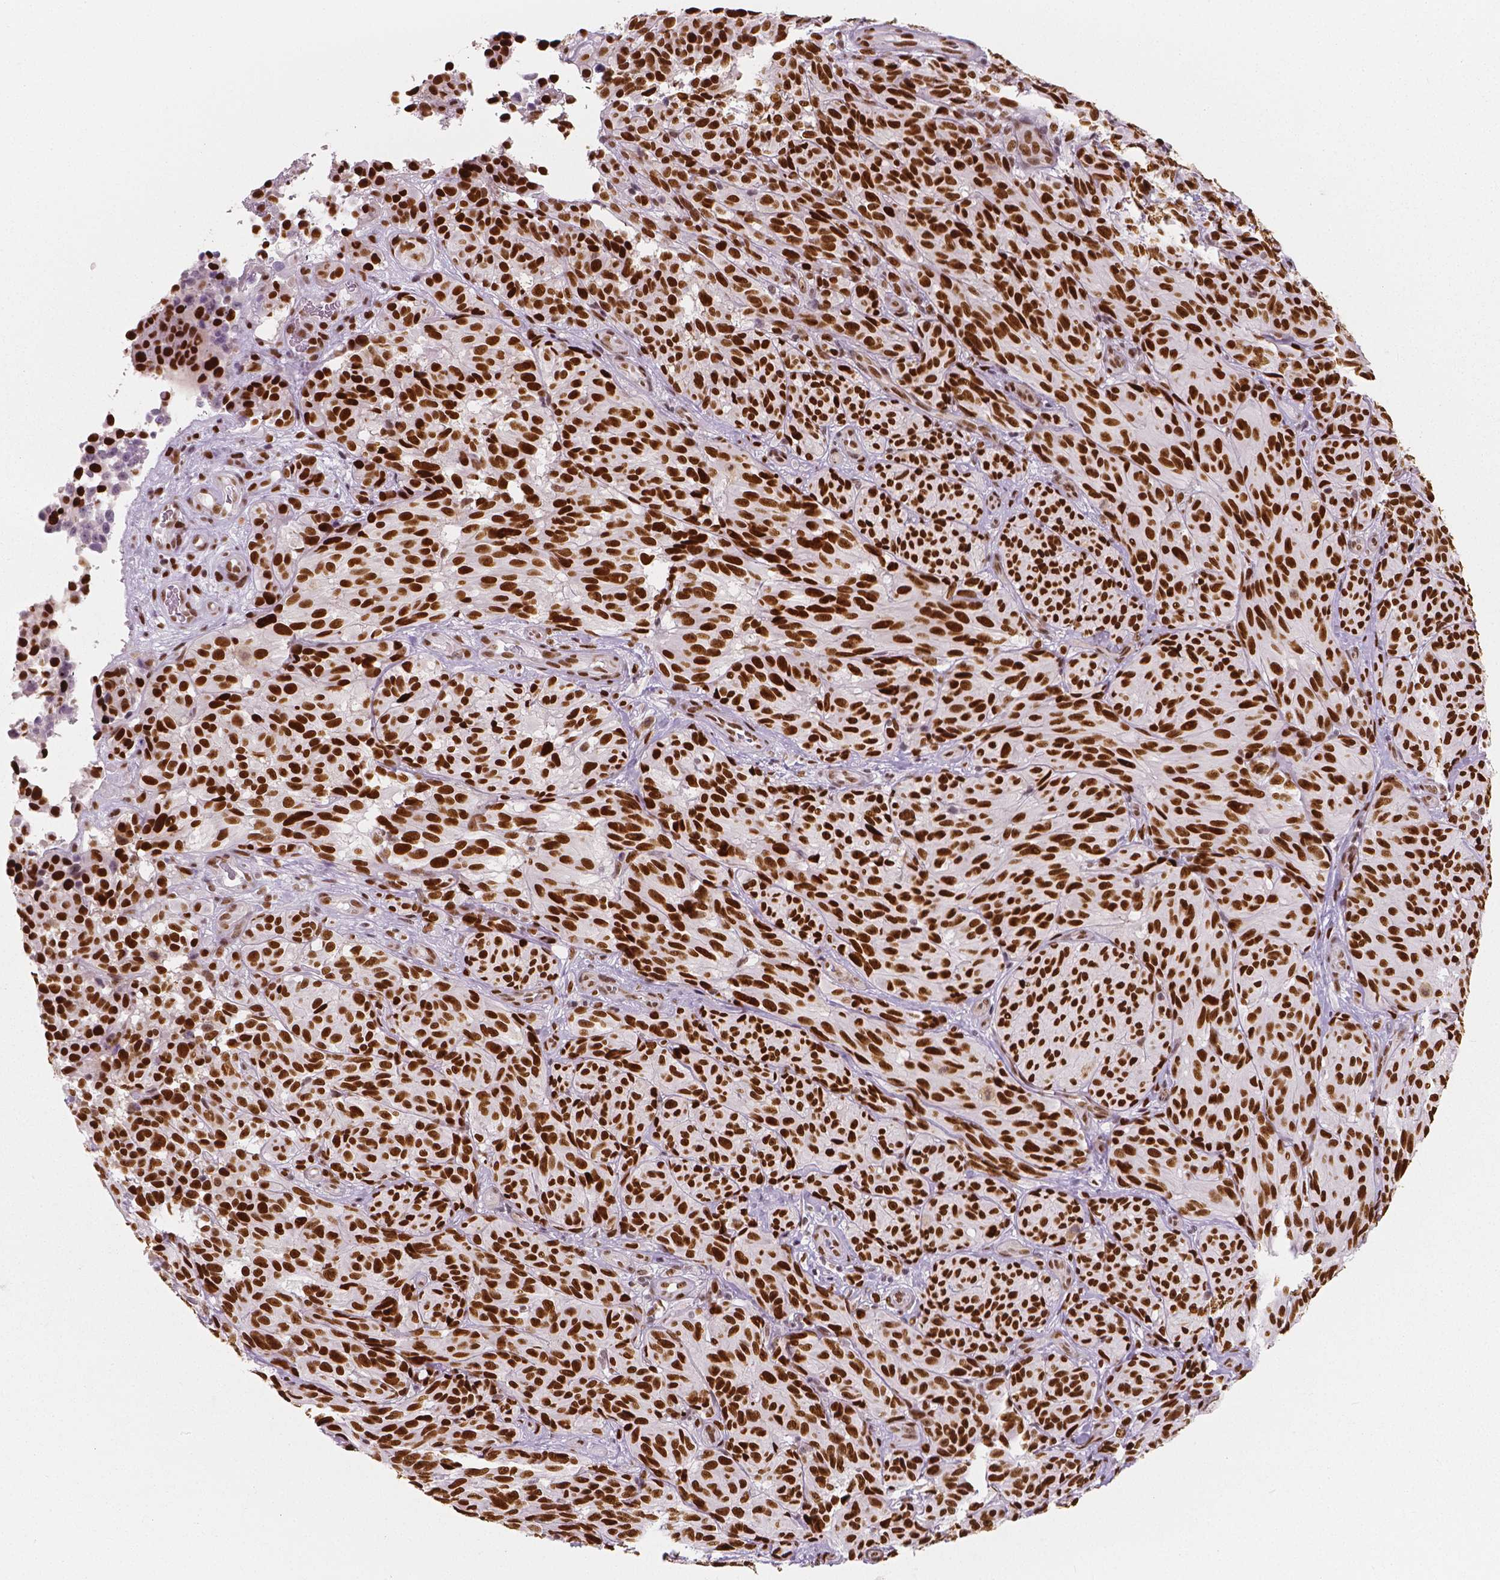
{"staining": {"intensity": "strong", "quantity": ">75%", "location": "nuclear"}, "tissue": "melanoma", "cell_type": "Tumor cells", "image_type": "cancer", "snomed": [{"axis": "morphology", "description": "Malignant melanoma, NOS"}, {"axis": "topography", "description": "Skin"}], "caption": "Malignant melanoma stained with a protein marker shows strong staining in tumor cells.", "gene": "NUCKS1", "patient": {"sex": "female", "age": 85}}